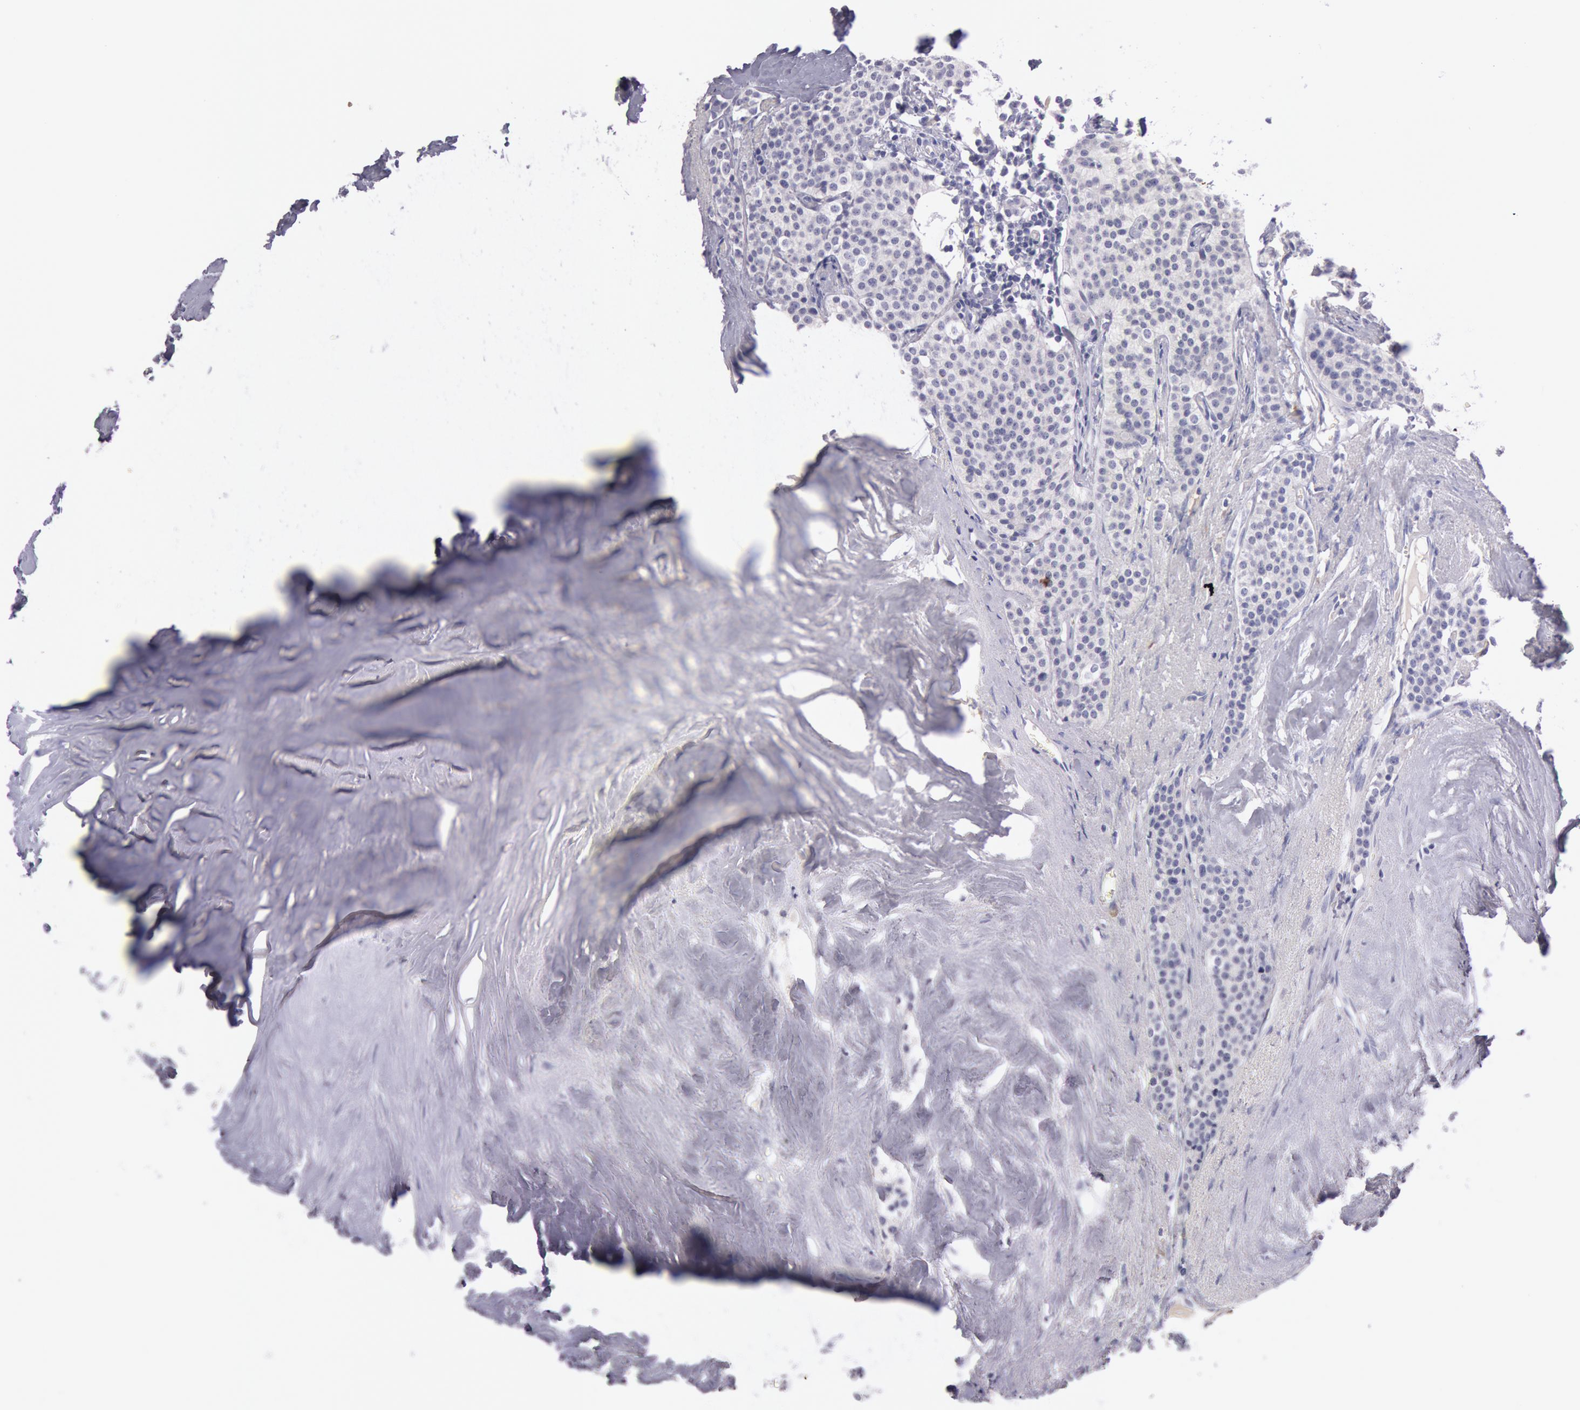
{"staining": {"intensity": "negative", "quantity": "none", "location": "none"}, "tissue": "carcinoid", "cell_type": "Tumor cells", "image_type": "cancer", "snomed": [{"axis": "morphology", "description": "Carcinoid, malignant, NOS"}, {"axis": "topography", "description": "Small intestine"}], "caption": "The image displays no staining of tumor cells in malignant carcinoid. (DAB (3,3'-diaminobenzidine) IHC, high magnification).", "gene": "EGFR", "patient": {"sex": "male", "age": 63}}